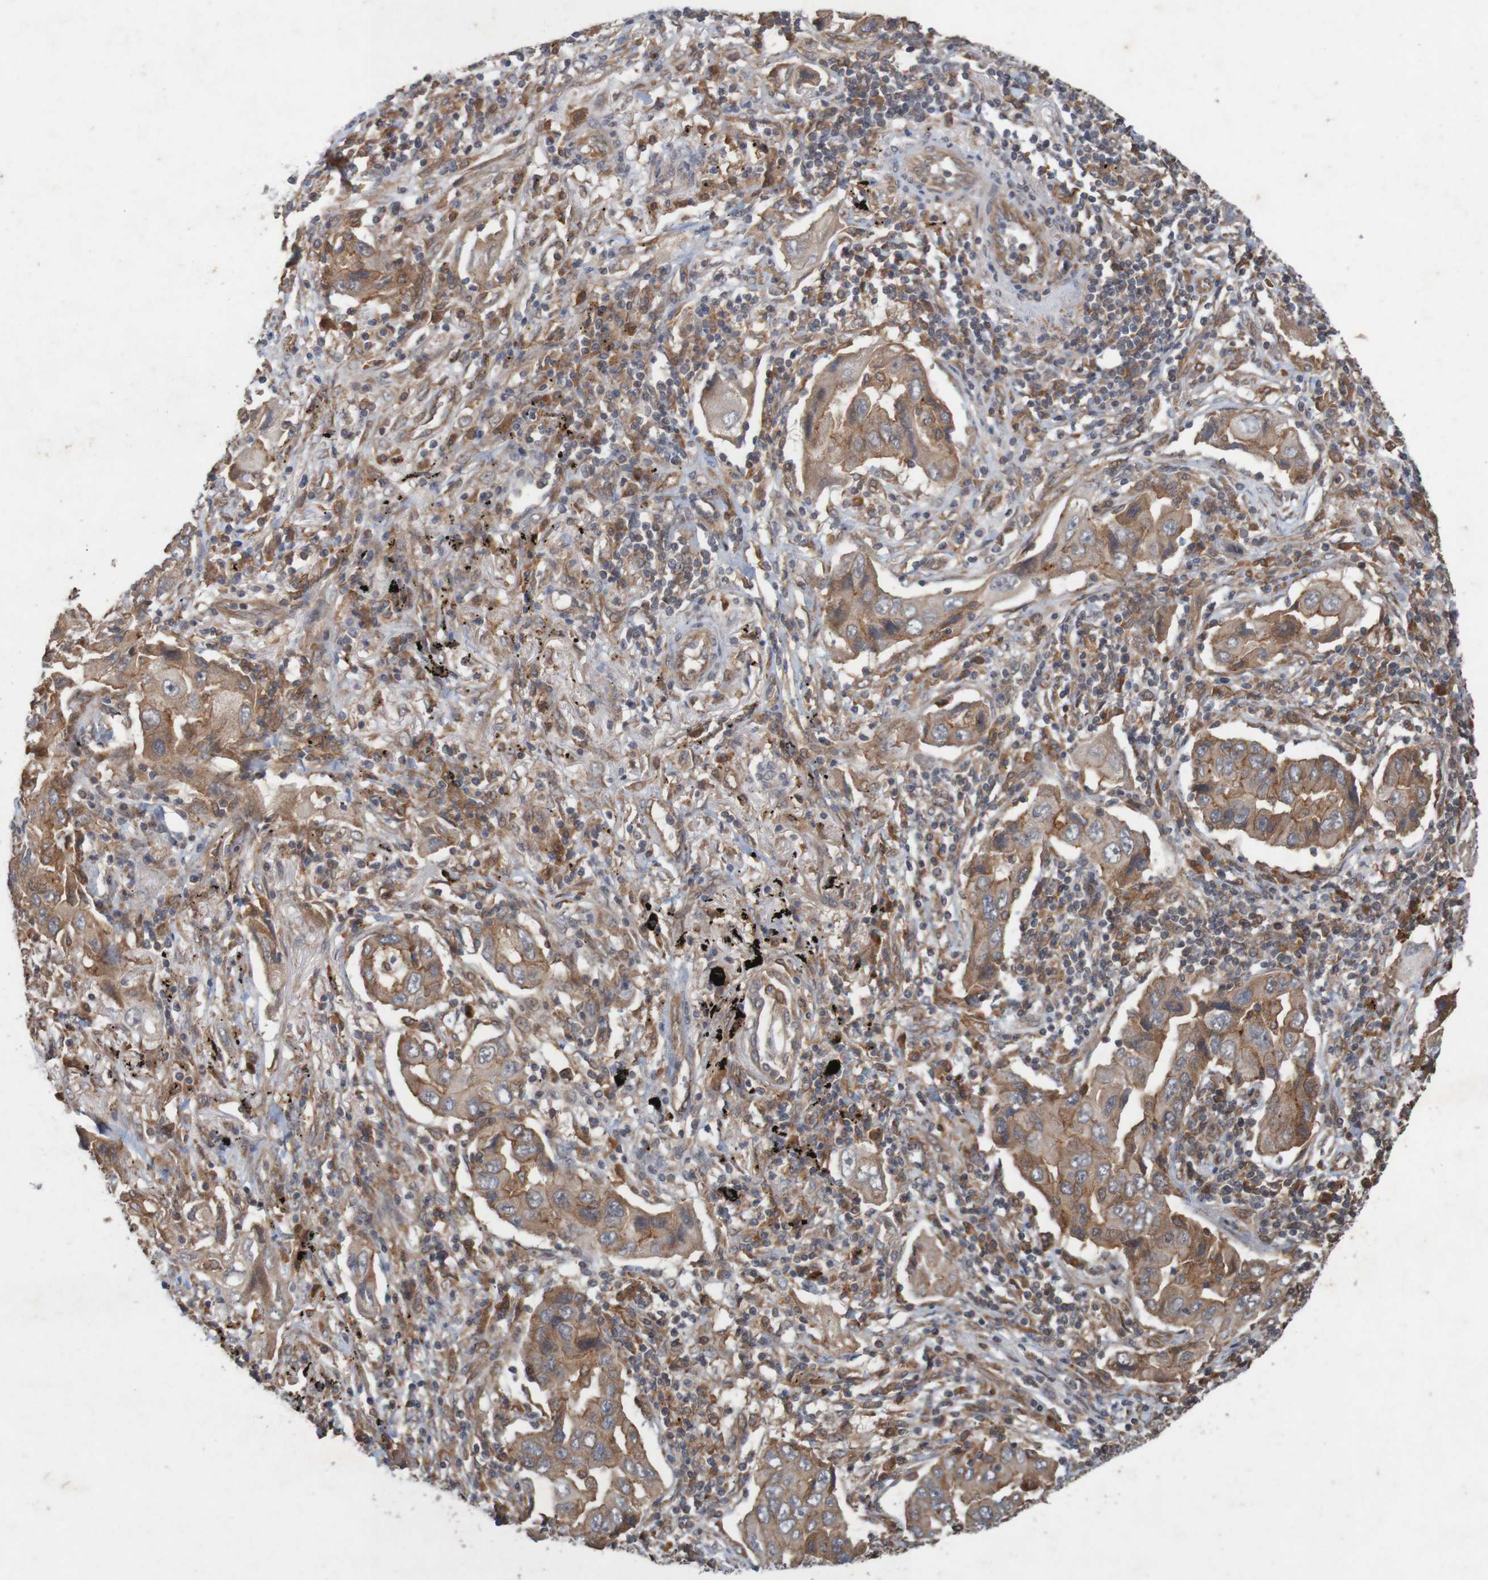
{"staining": {"intensity": "moderate", "quantity": ">75%", "location": "cytoplasmic/membranous"}, "tissue": "lung cancer", "cell_type": "Tumor cells", "image_type": "cancer", "snomed": [{"axis": "morphology", "description": "Adenocarcinoma, NOS"}, {"axis": "topography", "description": "Lung"}], "caption": "Moderate cytoplasmic/membranous expression for a protein is present in approximately >75% of tumor cells of adenocarcinoma (lung) using immunohistochemistry.", "gene": "ARHGEF11", "patient": {"sex": "female", "age": 65}}